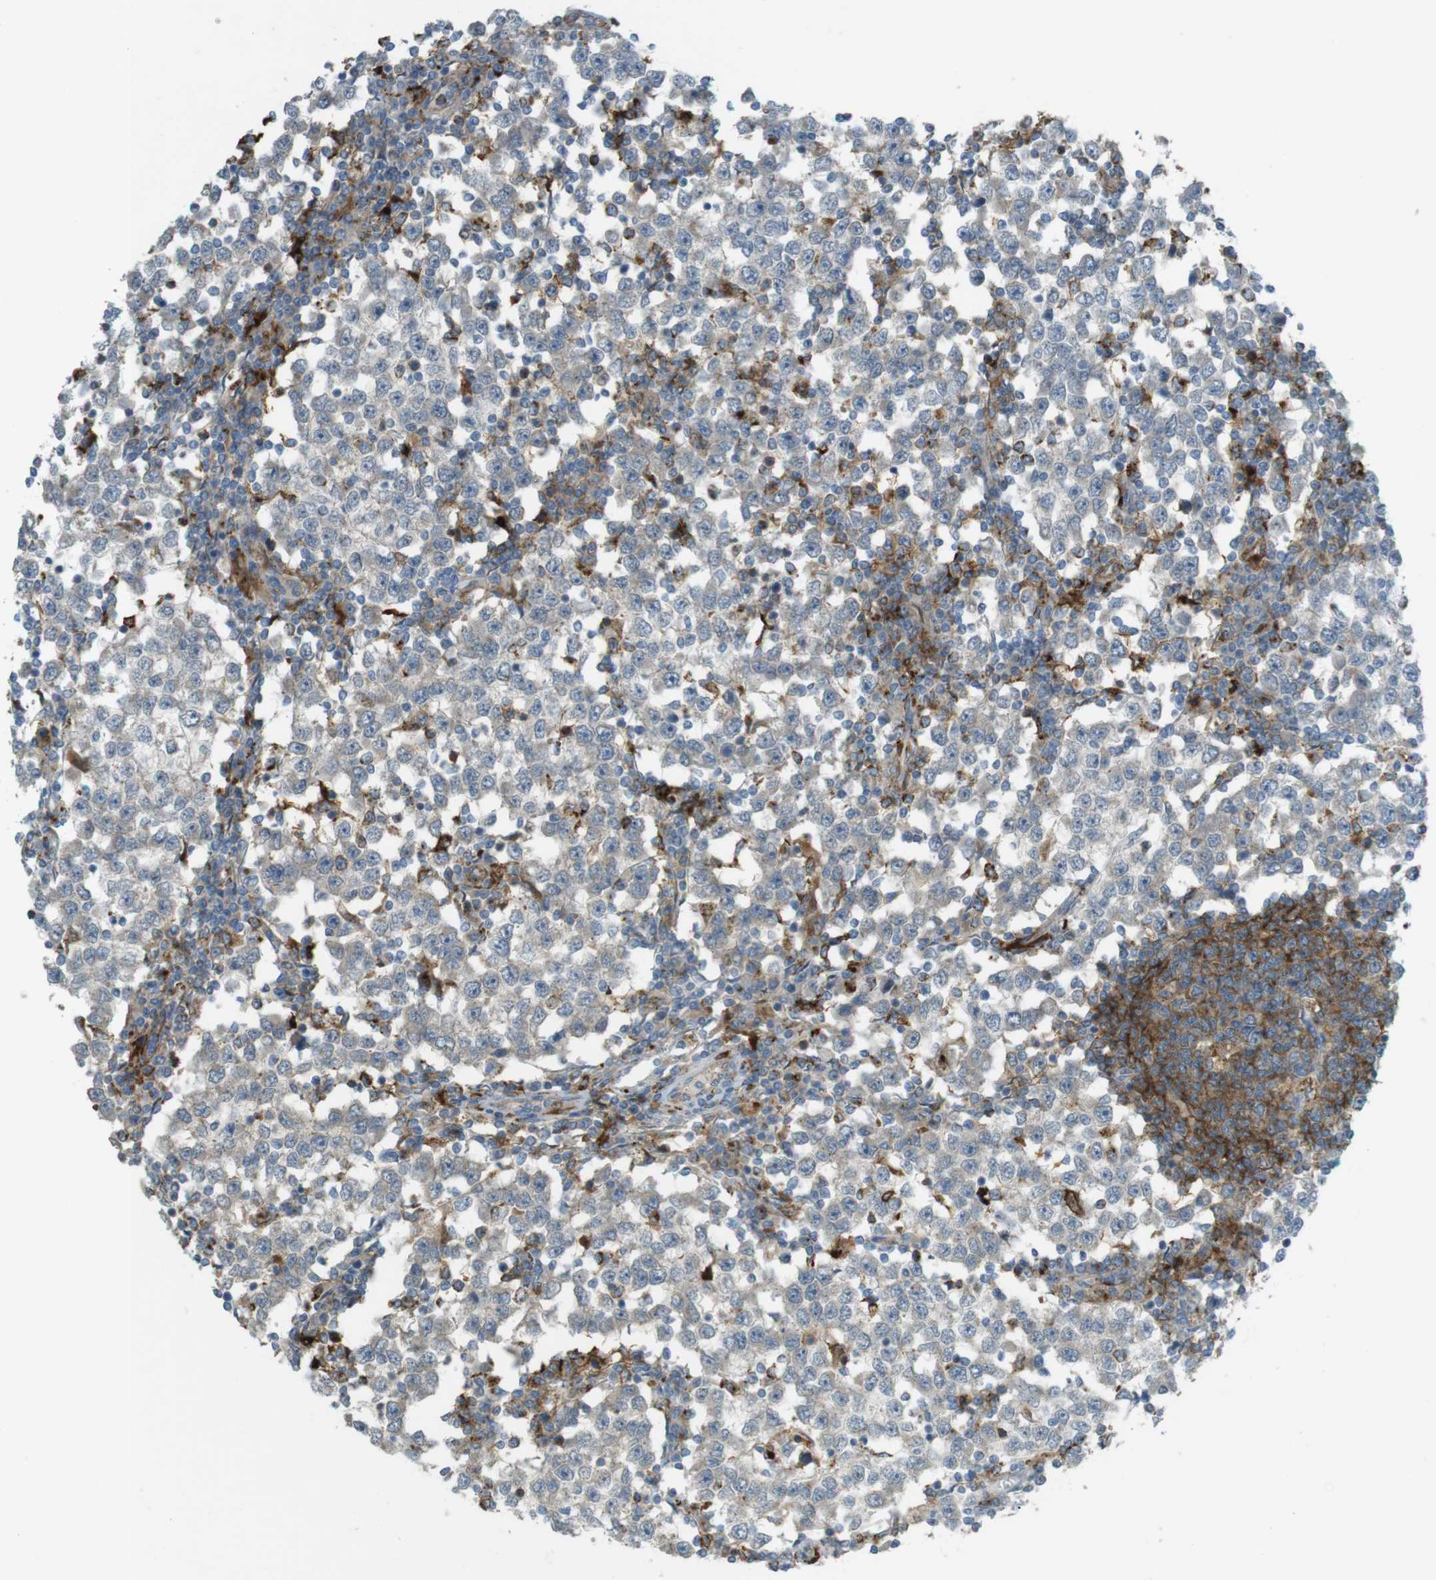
{"staining": {"intensity": "negative", "quantity": "none", "location": "none"}, "tissue": "testis cancer", "cell_type": "Tumor cells", "image_type": "cancer", "snomed": [{"axis": "morphology", "description": "Seminoma, NOS"}, {"axis": "topography", "description": "Testis"}], "caption": "Testis cancer (seminoma) was stained to show a protein in brown. There is no significant expression in tumor cells.", "gene": "UGT8", "patient": {"sex": "male", "age": 65}}